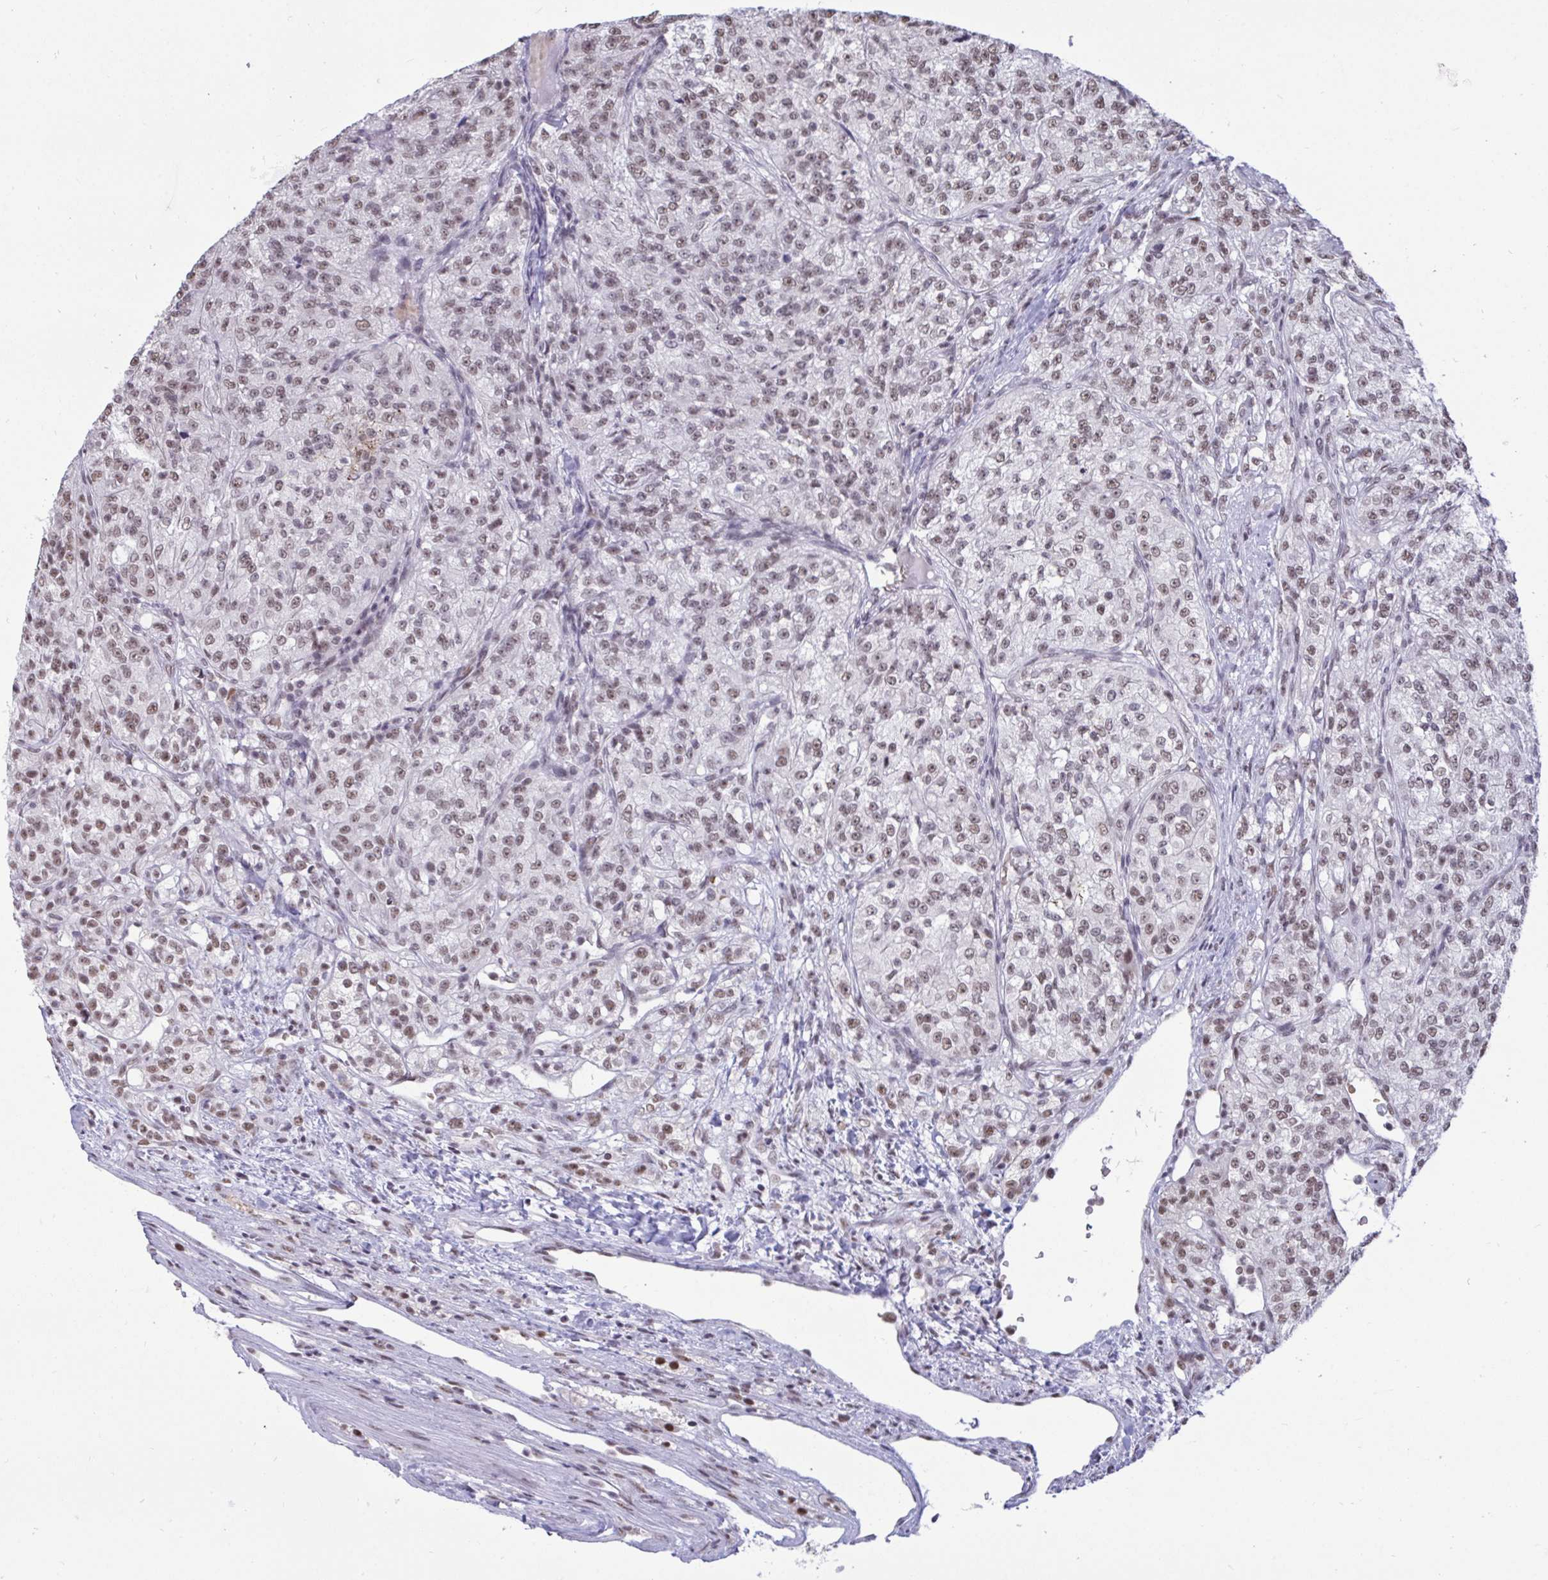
{"staining": {"intensity": "weak", "quantity": ">75%", "location": "nuclear"}, "tissue": "renal cancer", "cell_type": "Tumor cells", "image_type": "cancer", "snomed": [{"axis": "morphology", "description": "Adenocarcinoma, NOS"}, {"axis": "topography", "description": "Kidney"}], "caption": "Renal cancer (adenocarcinoma) stained with a protein marker displays weak staining in tumor cells.", "gene": "PUF60", "patient": {"sex": "female", "age": 63}}